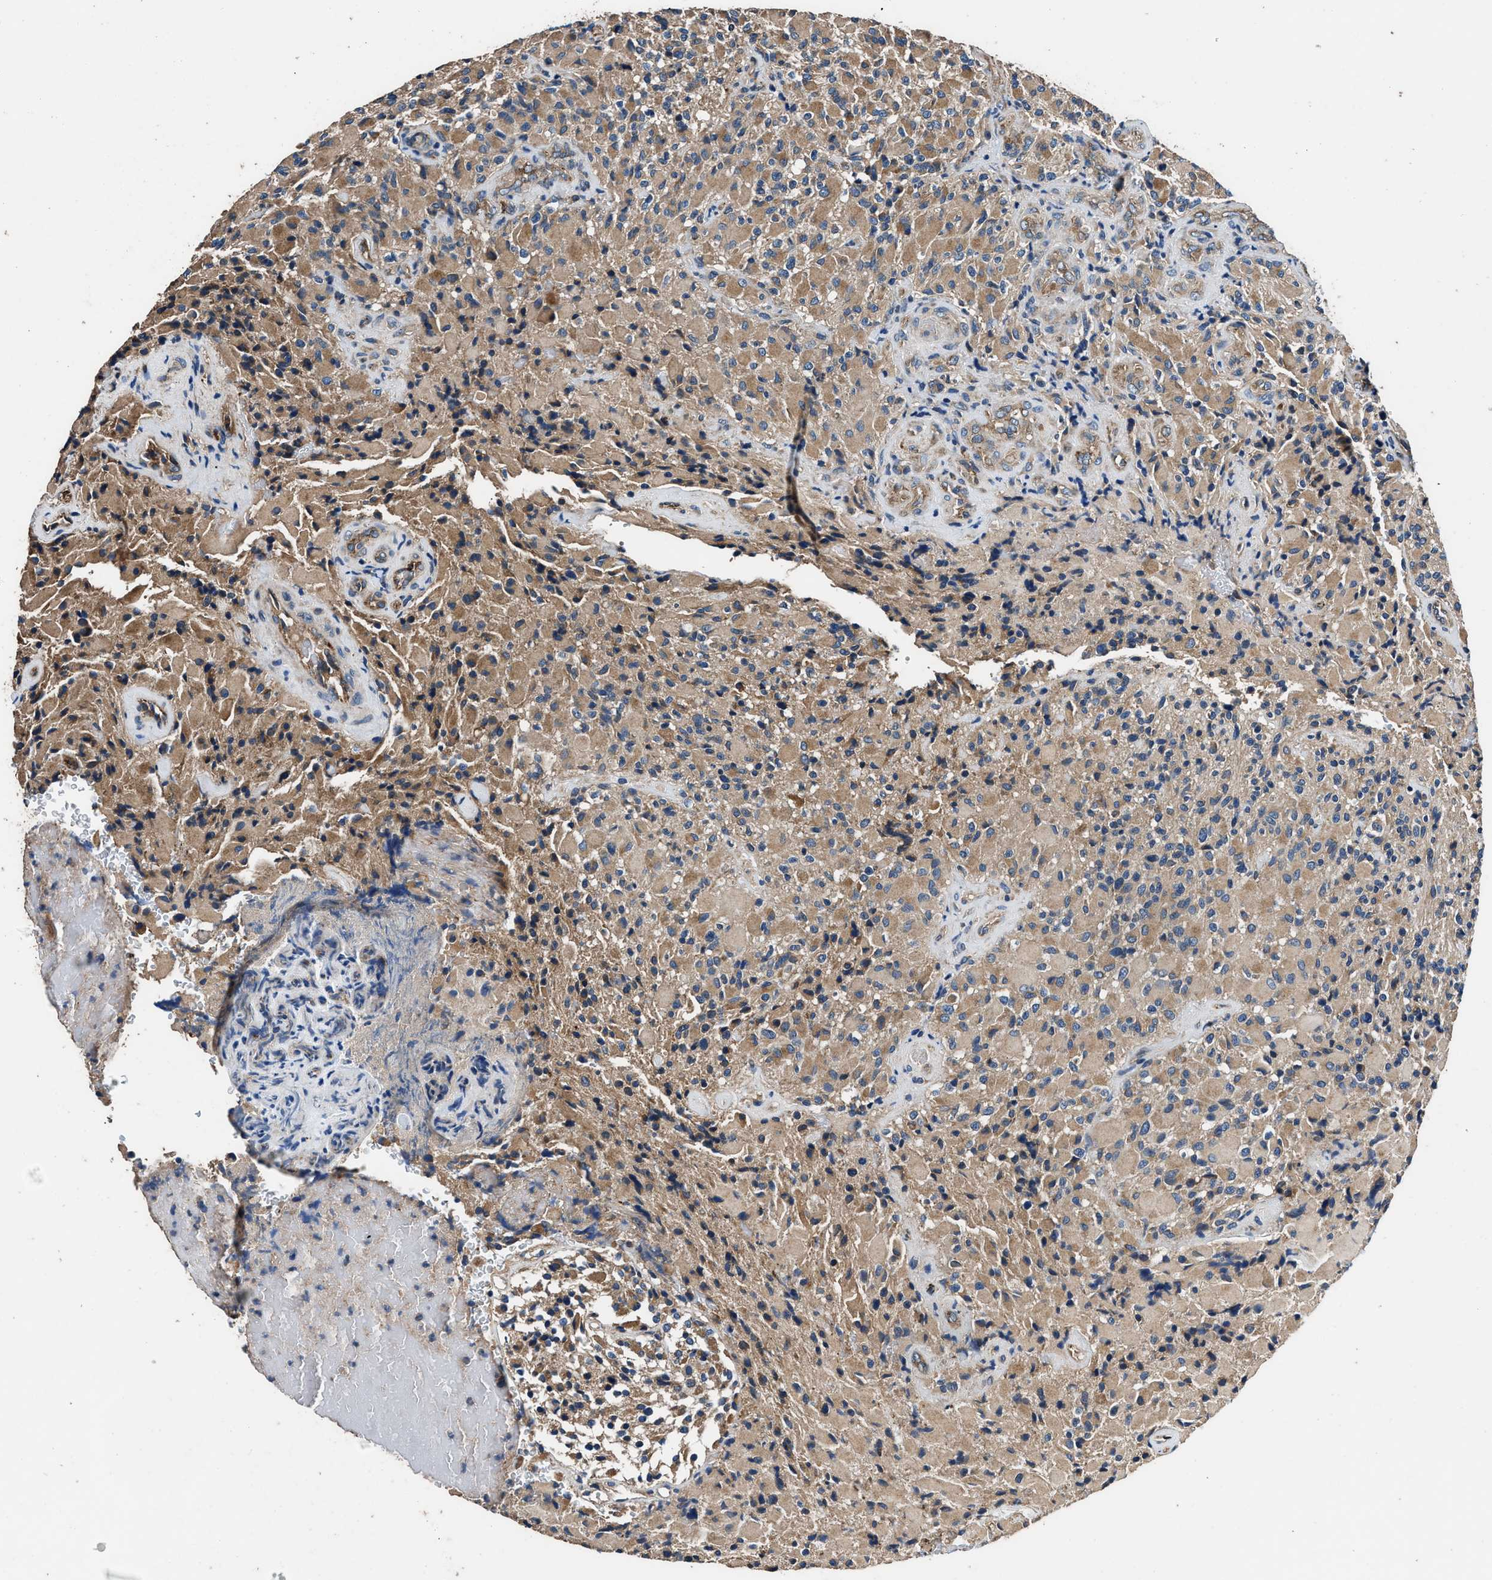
{"staining": {"intensity": "moderate", "quantity": ">75%", "location": "cytoplasmic/membranous"}, "tissue": "glioma", "cell_type": "Tumor cells", "image_type": "cancer", "snomed": [{"axis": "morphology", "description": "Glioma, malignant, High grade"}, {"axis": "topography", "description": "Brain"}], "caption": "IHC (DAB) staining of malignant glioma (high-grade) exhibits moderate cytoplasmic/membranous protein staining in approximately >75% of tumor cells.", "gene": "DHRS7B", "patient": {"sex": "male", "age": 71}}